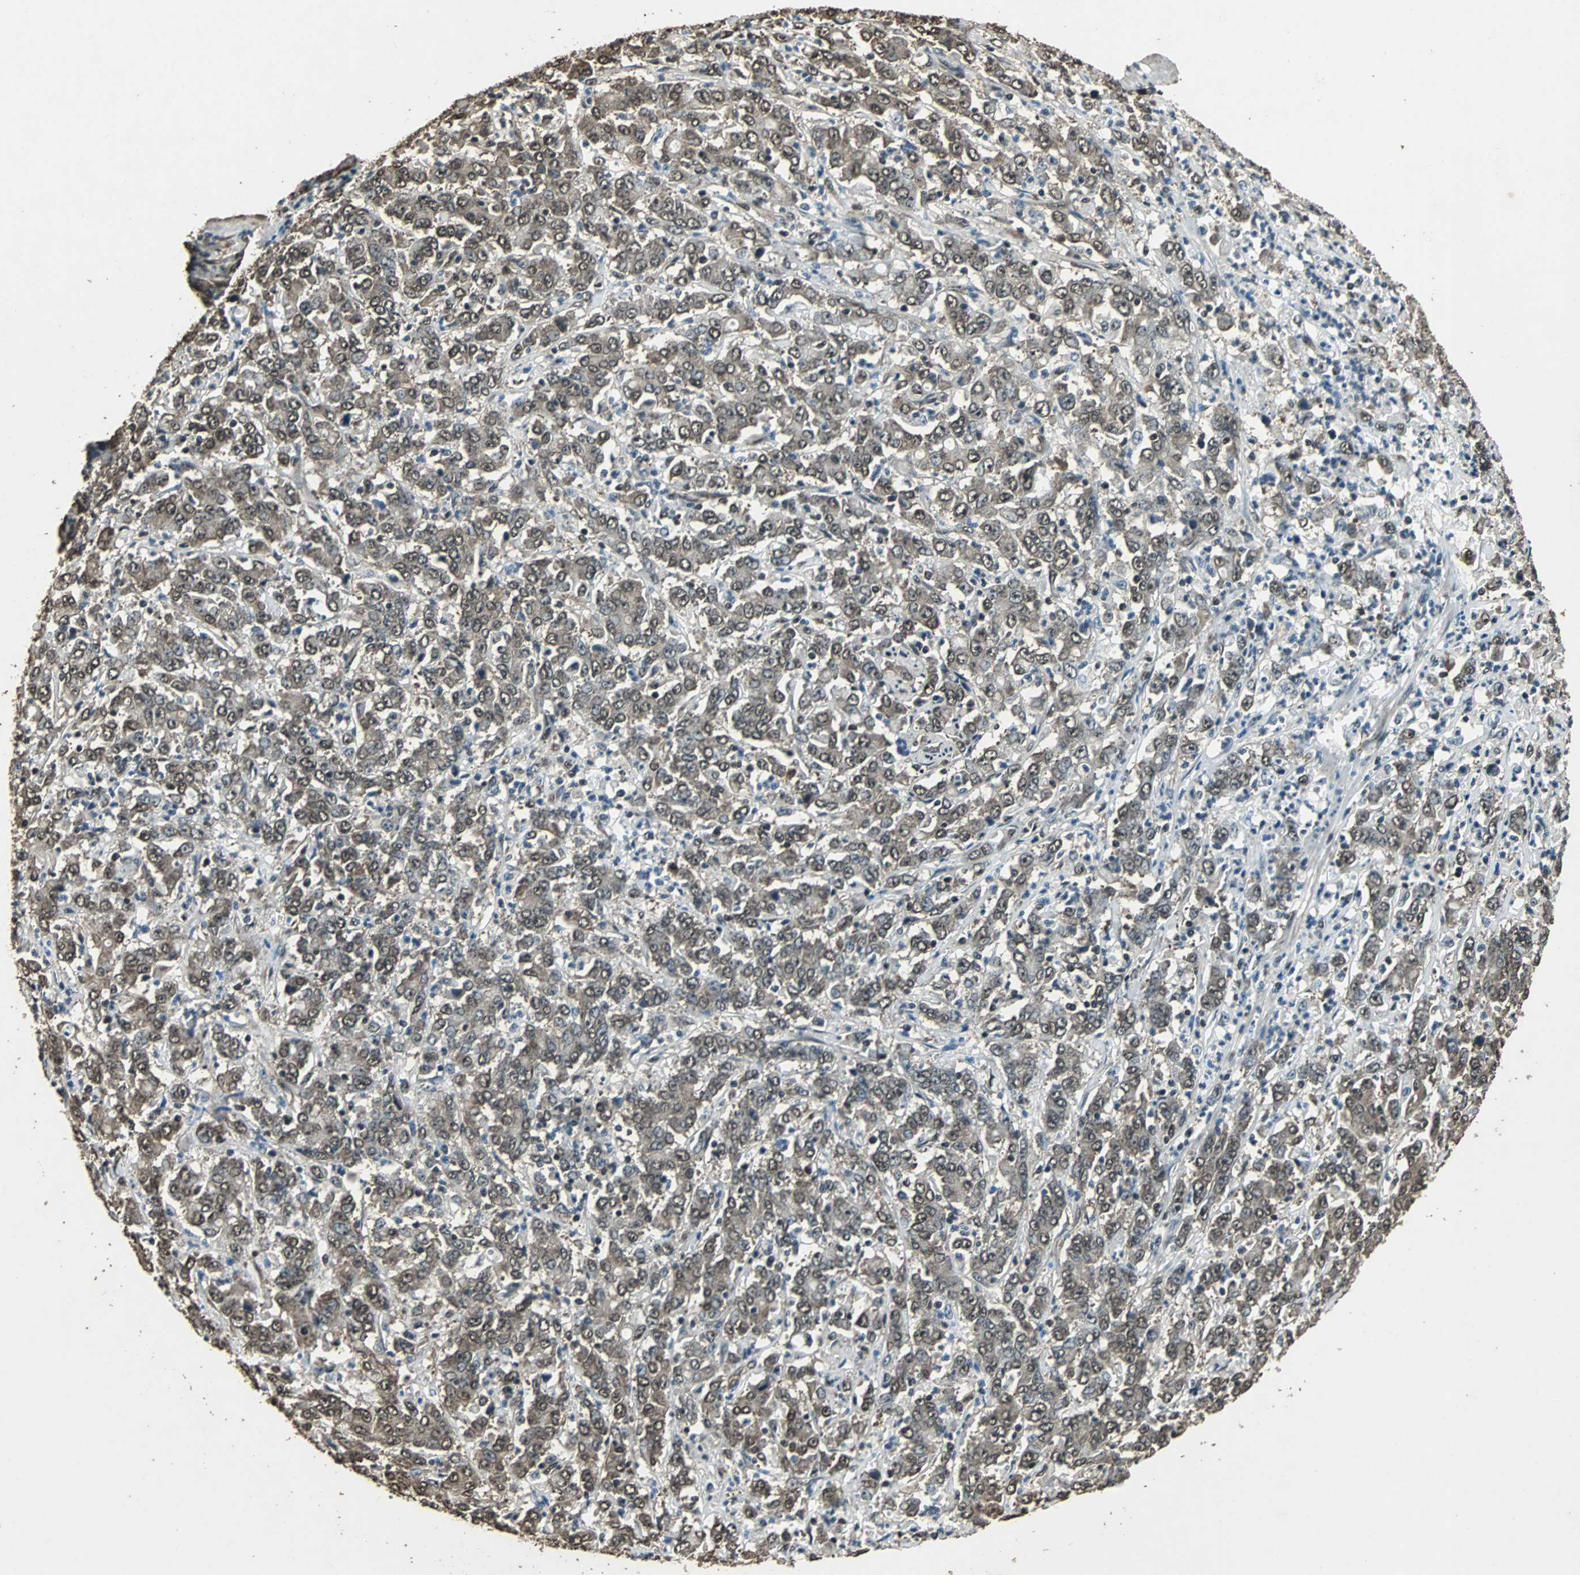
{"staining": {"intensity": "moderate", "quantity": ">75%", "location": "cytoplasmic/membranous,nuclear"}, "tissue": "stomach cancer", "cell_type": "Tumor cells", "image_type": "cancer", "snomed": [{"axis": "morphology", "description": "Adenocarcinoma, NOS"}, {"axis": "topography", "description": "Stomach, lower"}], "caption": "Protein expression analysis of adenocarcinoma (stomach) reveals moderate cytoplasmic/membranous and nuclear positivity in about >75% of tumor cells.", "gene": "PPP1R13B", "patient": {"sex": "female", "age": 71}}